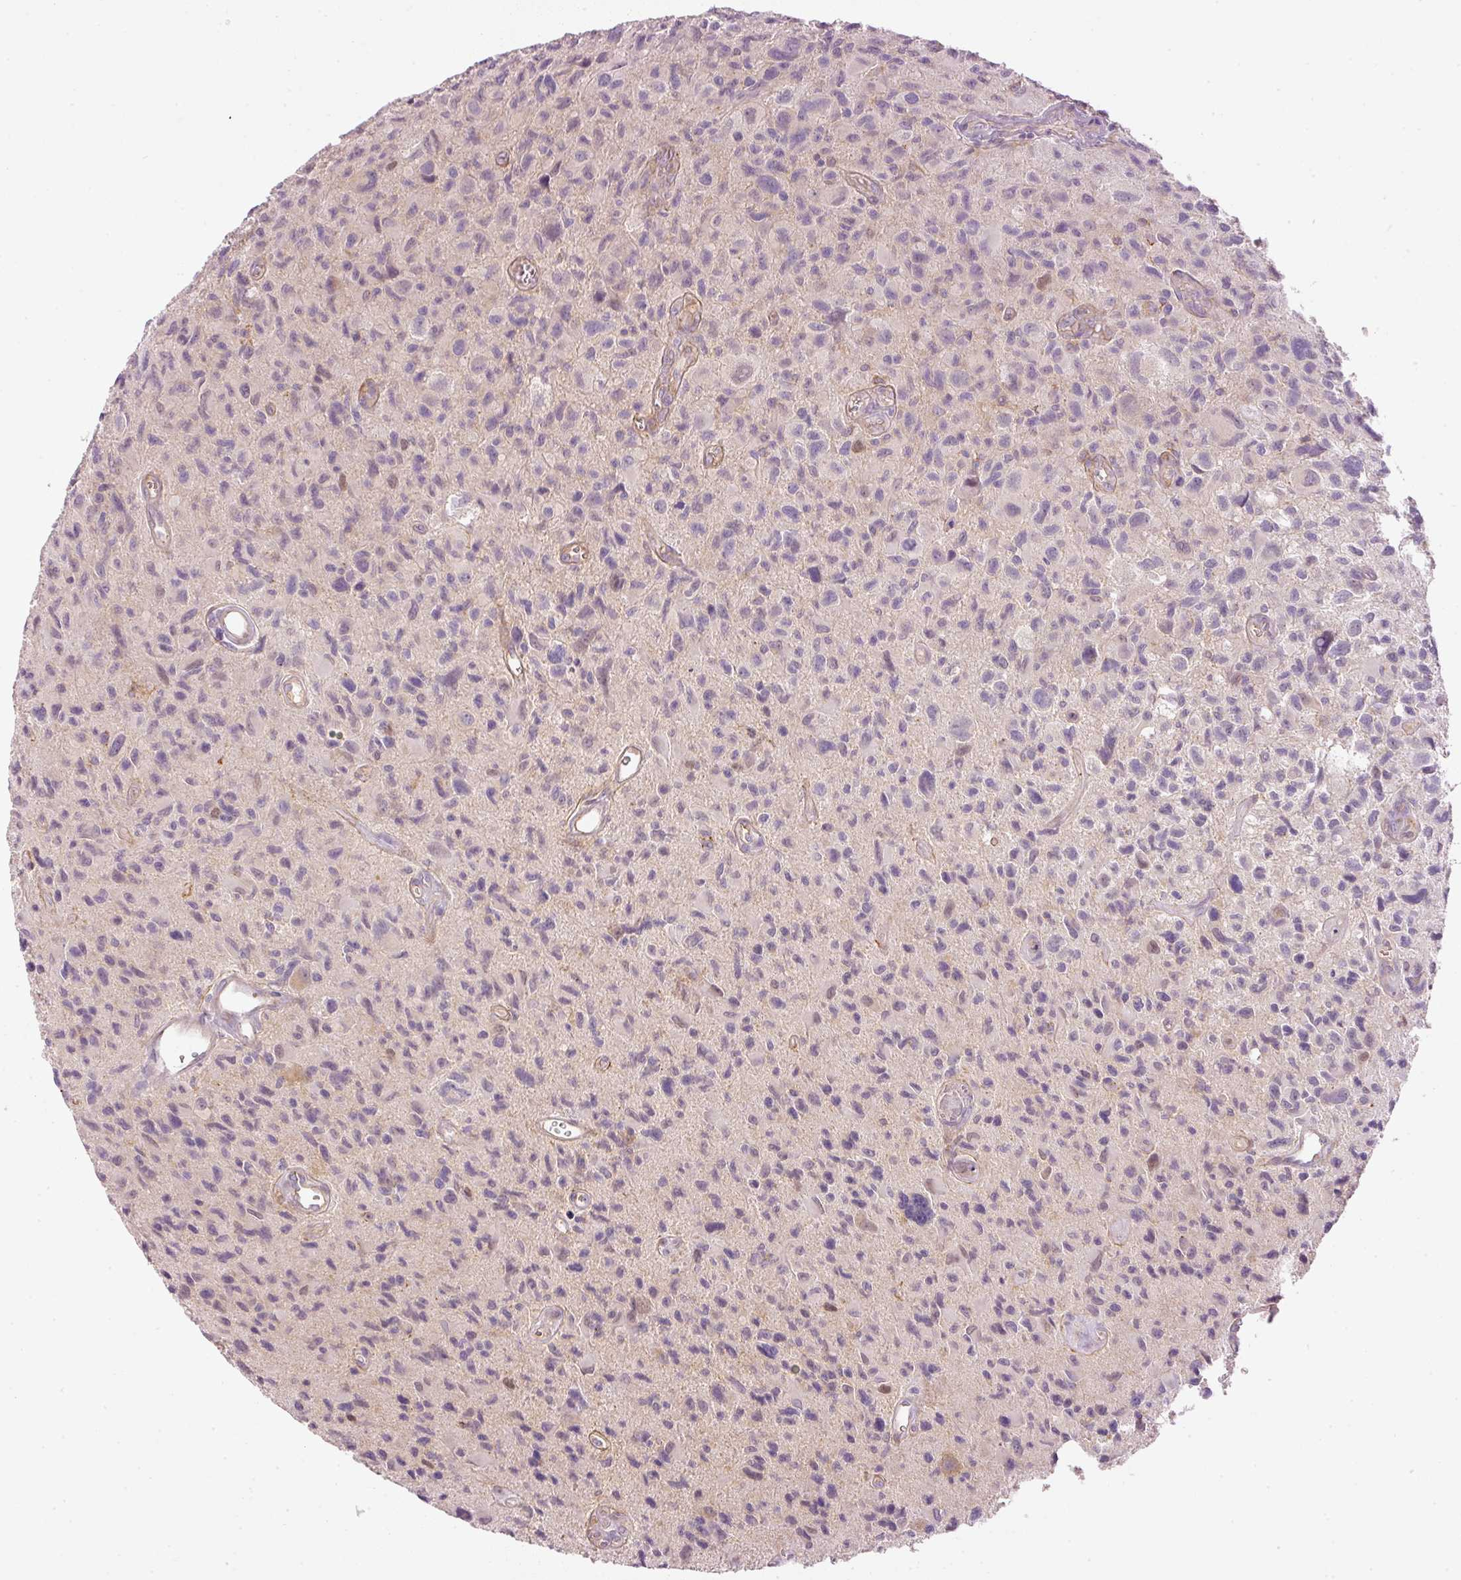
{"staining": {"intensity": "negative", "quantity": "none", "location": "none"}, "tissue": "glioma", "cell_type": "Tumor cells", "image_type": "cancer", "snomed": [{"axis": "morphology", "description": "Glioma, malignant, High grade"}, {"axis": "topography", "description": "Brain"}], "caption": "DAB (3,3'-diaminobenzidine) immunohistochemical staining of human glioma shows no significant expression in tumor cells.", "gene": "OSR2", "patient": {"sex": "male", "age": 76}}